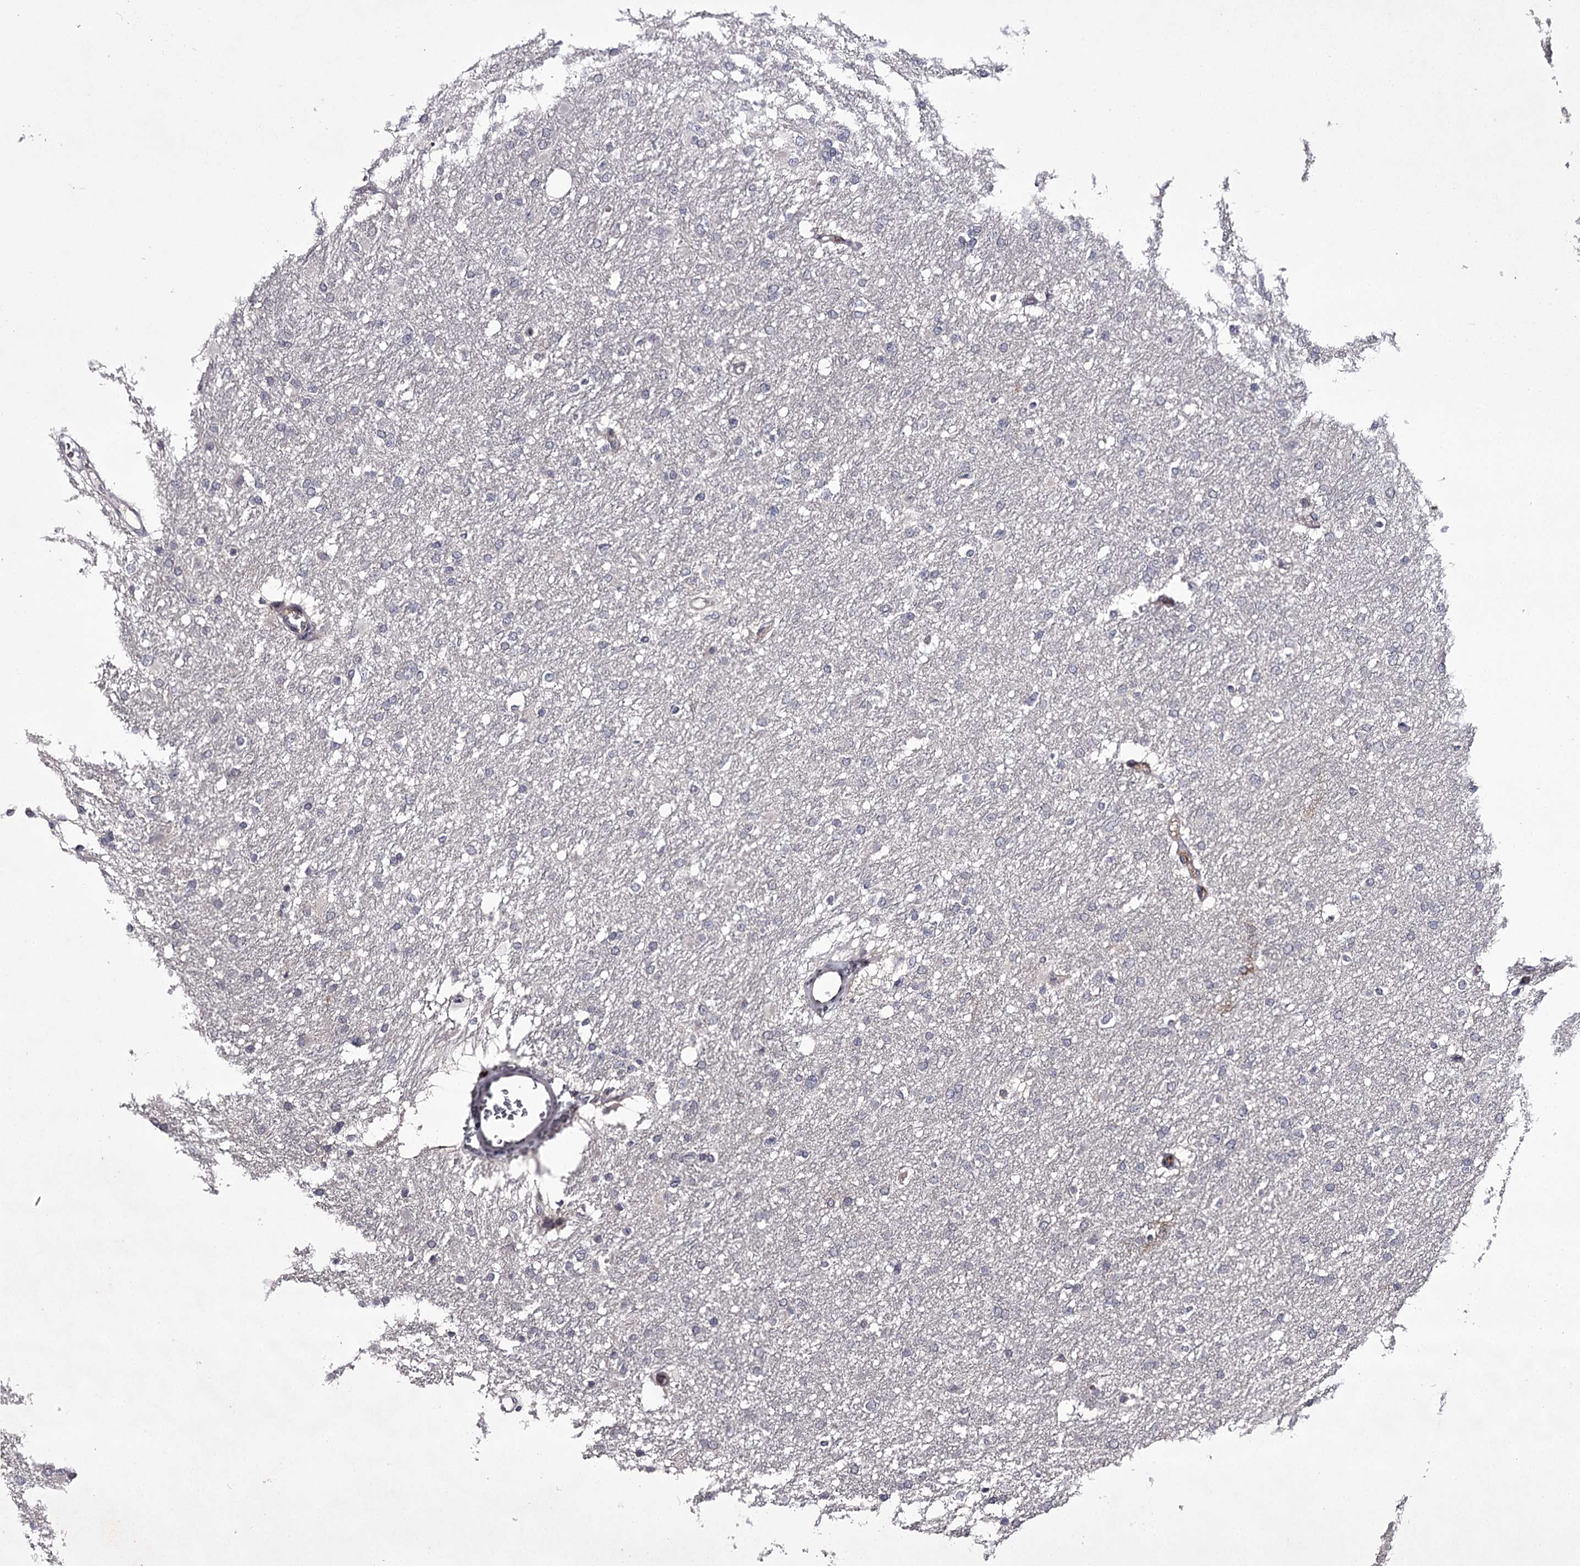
{"staining": {"intensity": "negative", "quantity": "none", "location": "none"}, "tissue": "glioma", "cell_type": "Tumor cells", "image_type": "cancer", "snomed": [{"axis": "morphology", "description": "Glioma, malignant, High grade"}, {"axis": "topography", "description": "Cerebral cortex"}], "caption": "DAB immunohistochemical staining of human glioma exhibits no significant positivity in tumor cells. Nuclei are stained in blue.", "gene": "PRM2", "patient": {"sex": "female", "age": 36}}